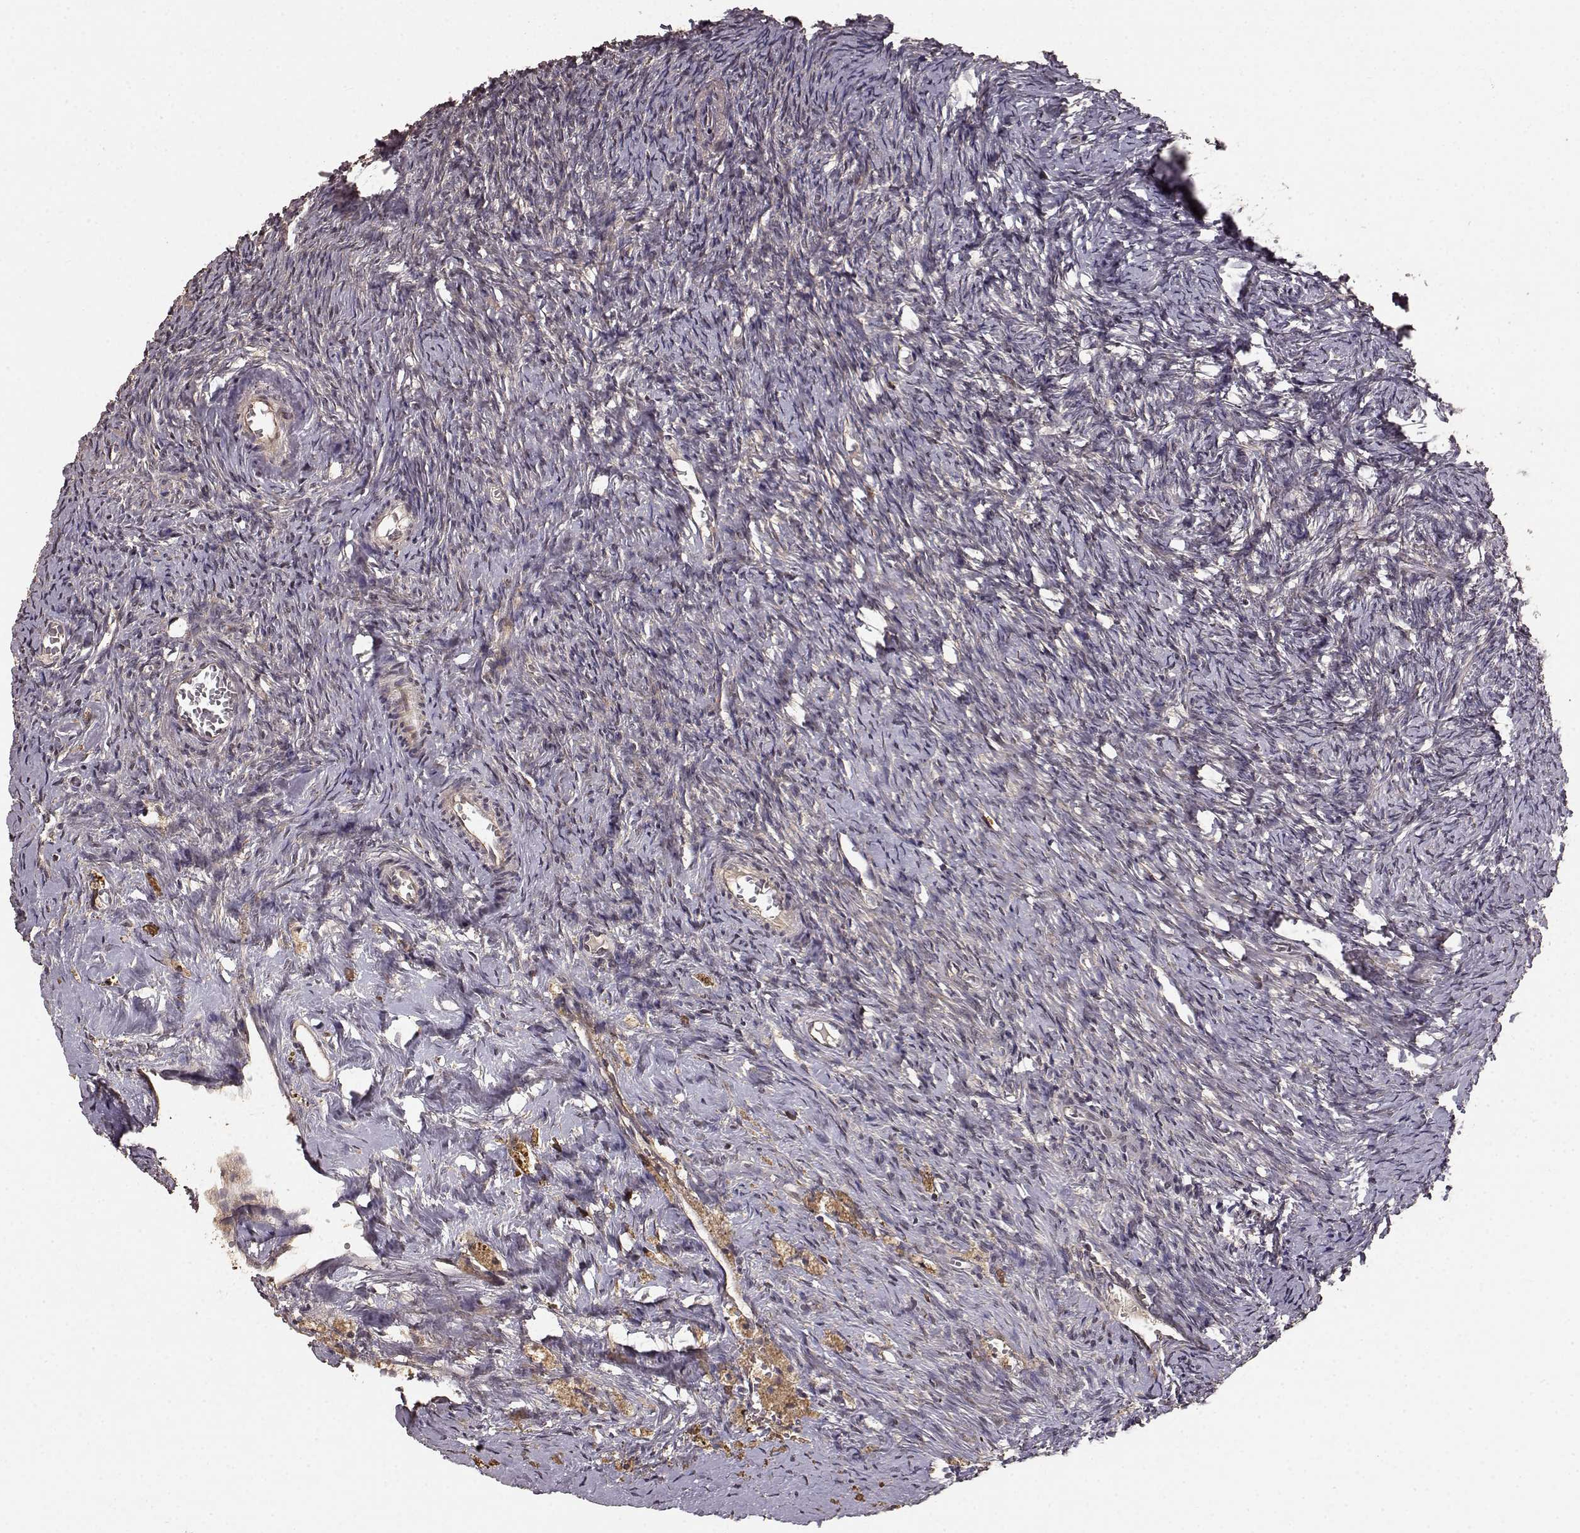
{"staining": {"intensity": "weak", "quantity": "25%-75%", "location": "cytoplasmic/membranous"}, "tissue": "ovary", "cell_type": "Ovarian stroma cells", "image_type": "normal", "snomed": [{"axis": "morphology", "description": "Normal tissue, NOS"}, {"axis": "topography", "description": "Ovary"}], "caption": "Immunohistochemical staining of benign ovary demonstrates weak cytoplasmic/membranous protein staining in approximately 25%-75% of ovarian stroma cells. (DAB (3,3'-diaminobenzidine) = brown stain, brightfield microscopy at high magnification).", "gene": "USP15", "patient": {"sex": "female", "age": 39}}